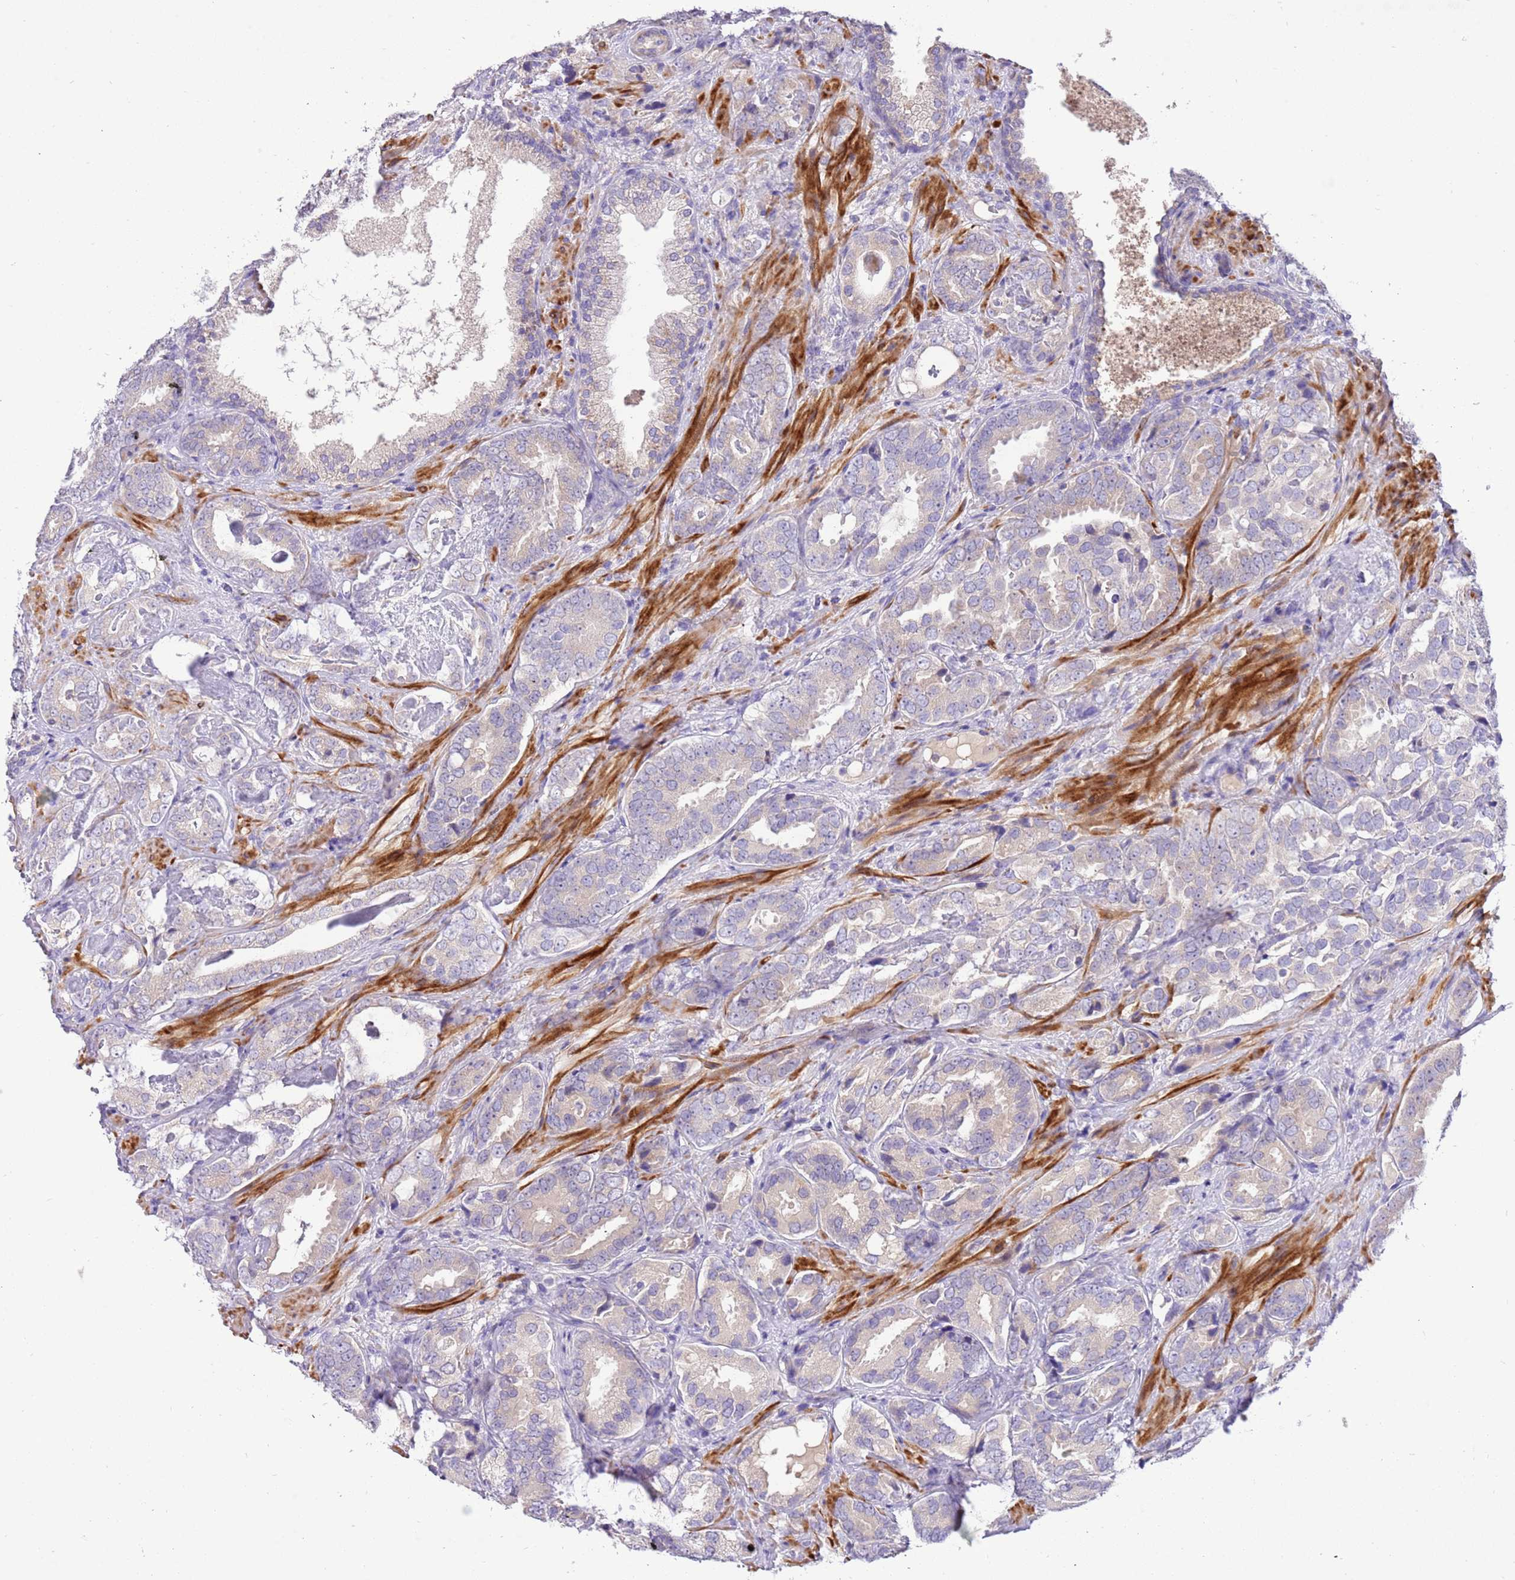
{"staining": {"intensity": "negative", "quantity": "none", "location": "none"}, "tissue": "prostate cancer", "cell_type": "Tumor cells", "image_type": "cancer", "snomed": [{"axis": "morphology", "description": "Adenocarcinoma, High grade"}, {"axis": "topography", "description": "Prostate"}], "caption": "Tumor cells are negative for brown protein staining in adenocarcinoma (high-grade) (prostate).", "gene": "GLCE", "patient": {"sex": "male", "age": 71}}